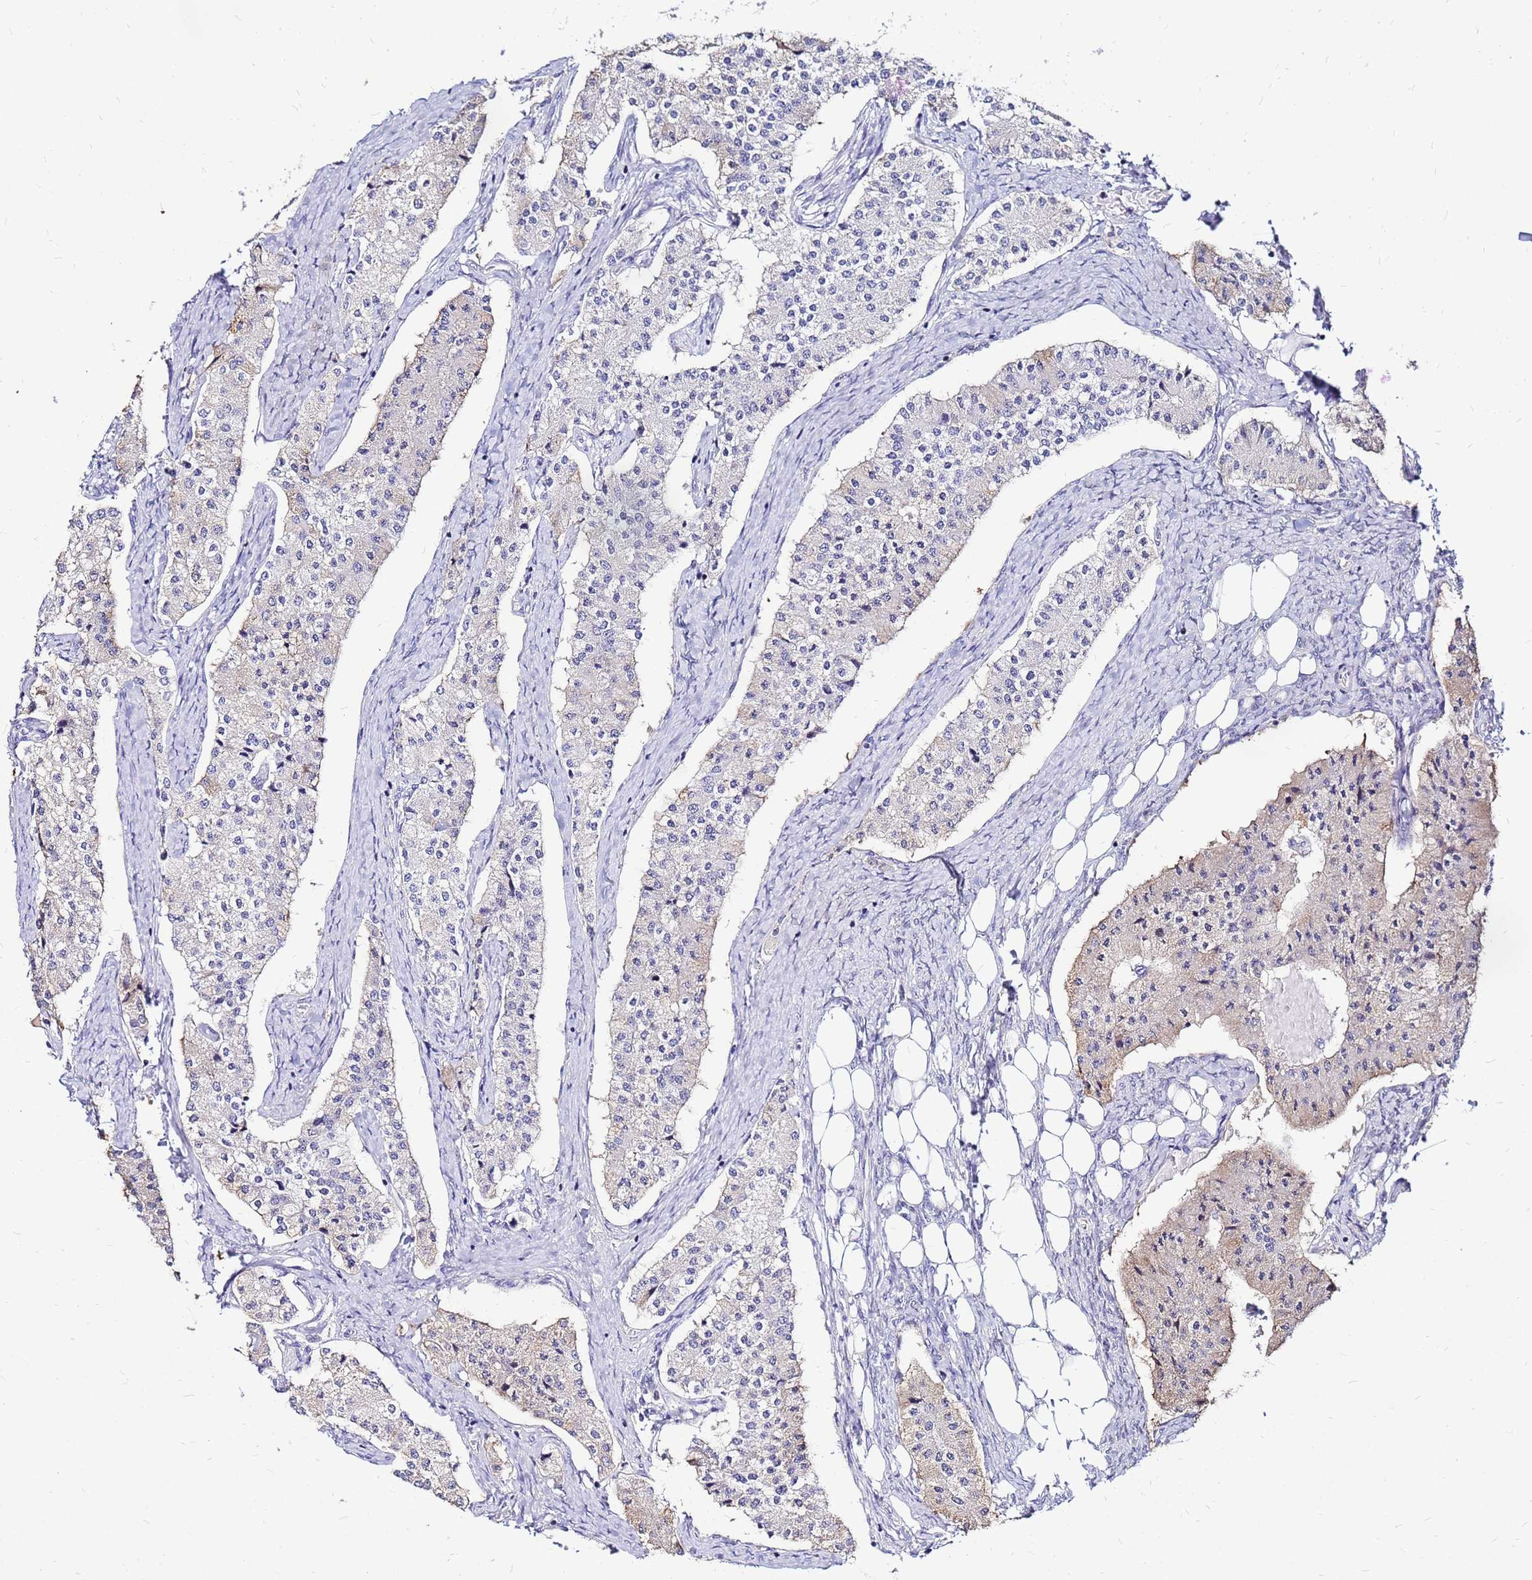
{"staining": {"intensity": "negative", "quantity": "none", "location": "none"}, "tissue": "carcinoid", "cell_type": "Tumor cells", "image_type": "cancer", "snomed": [{"axis": "morphology", "description": "Carcinoid, malignant, NOS"}, {"axis": "topography", "description": "Colon"}], "caption": "Tumor cells are negative for protein expression in human carcinoid.", "gene": "ARHGEF5", "patient": {"sex": "female", "age": 52}}